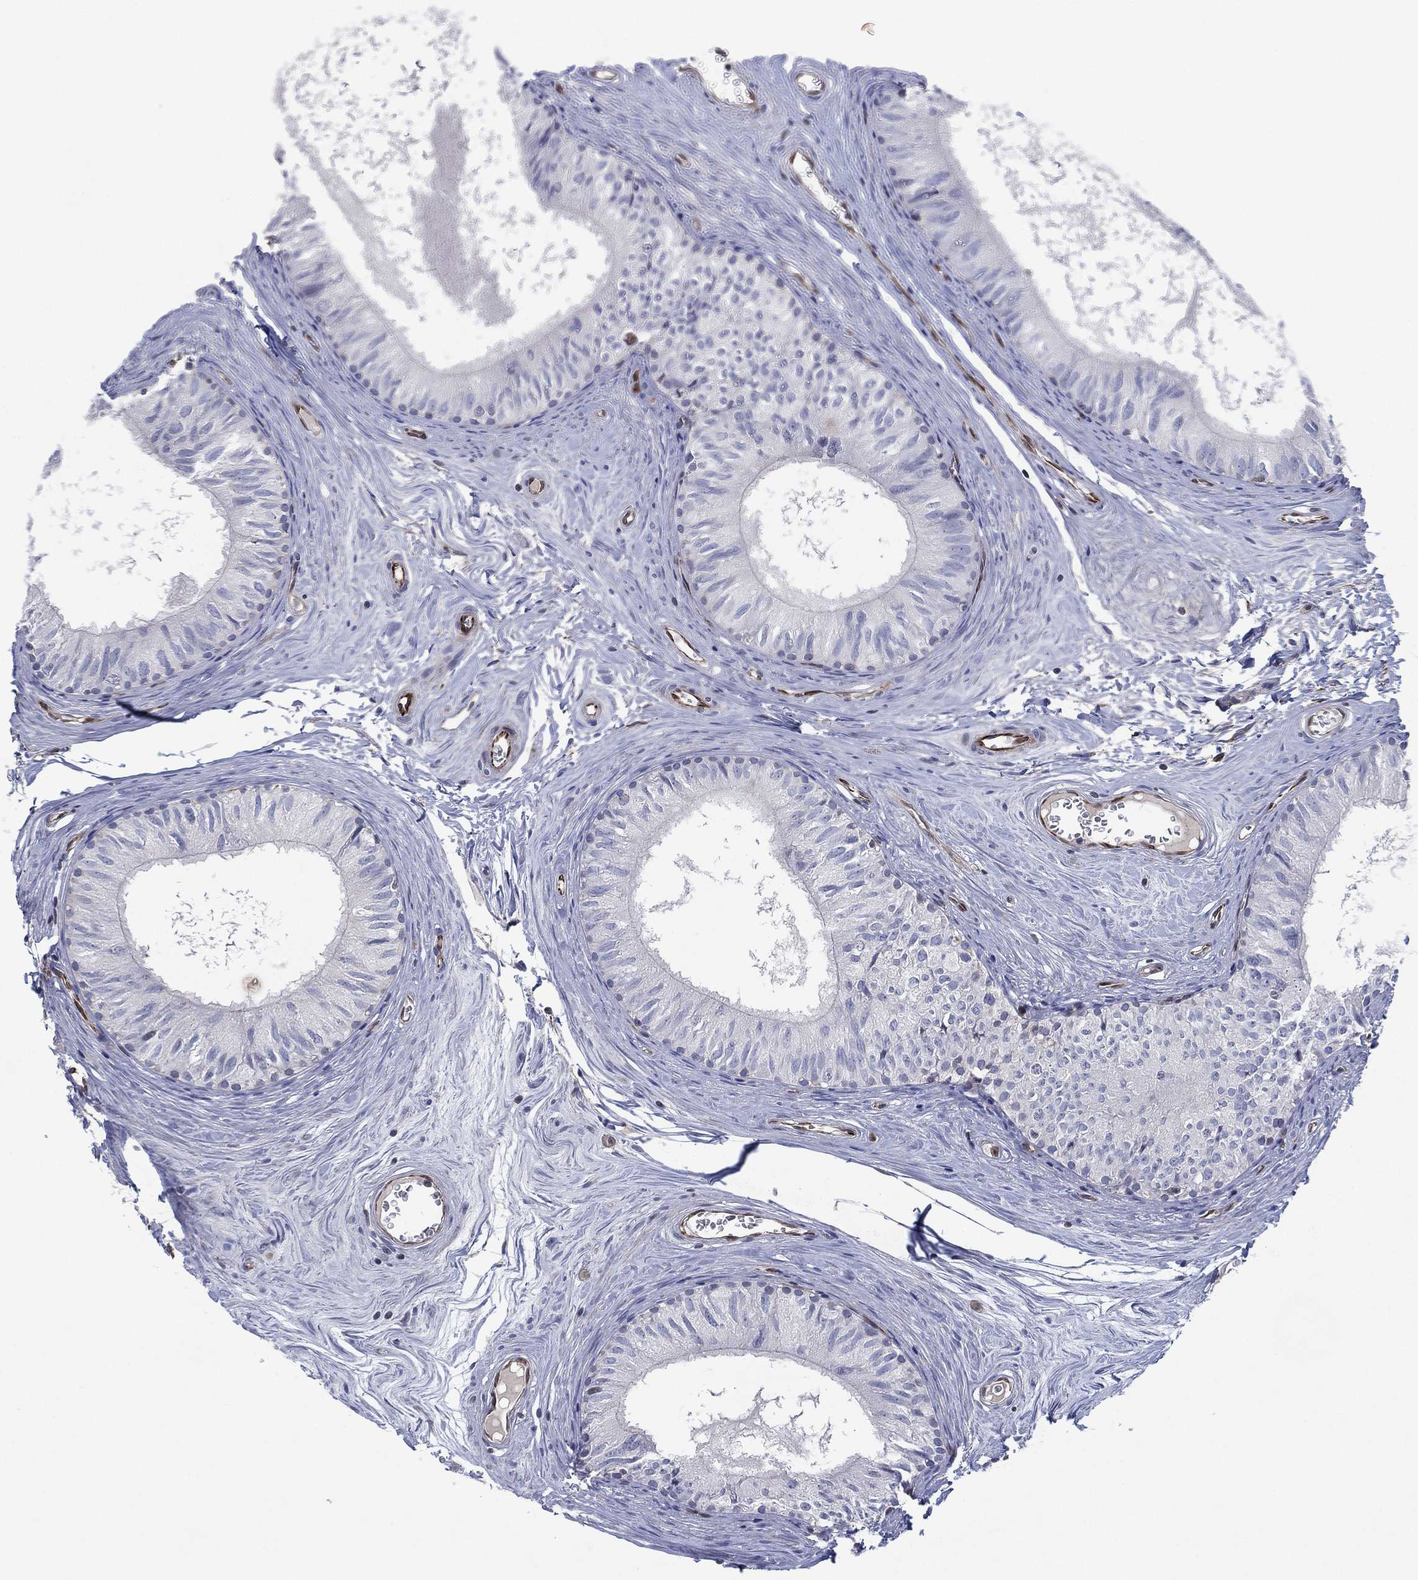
{"staining": {"intensity": "negative", "quantity": "none", "location": "none"}, "tissue": "epididymis", "cell_type": "Glandular cells", "image_type": "normal", "snomed": [{"axis": "morphology", "description": "Normal tissue, NOS"}, {"axis": "topography", "description": "Epididymis"}], "caption": "Glandular cells are negative for brown protein staining in unremarkable epididymis. (Brightfield microscopy of DAB (3,3'-diaminobenzidine) immunohistochemistry at high magnification).", "gene": "FLI1", "patient": {"sex": "male", "age": 52}}